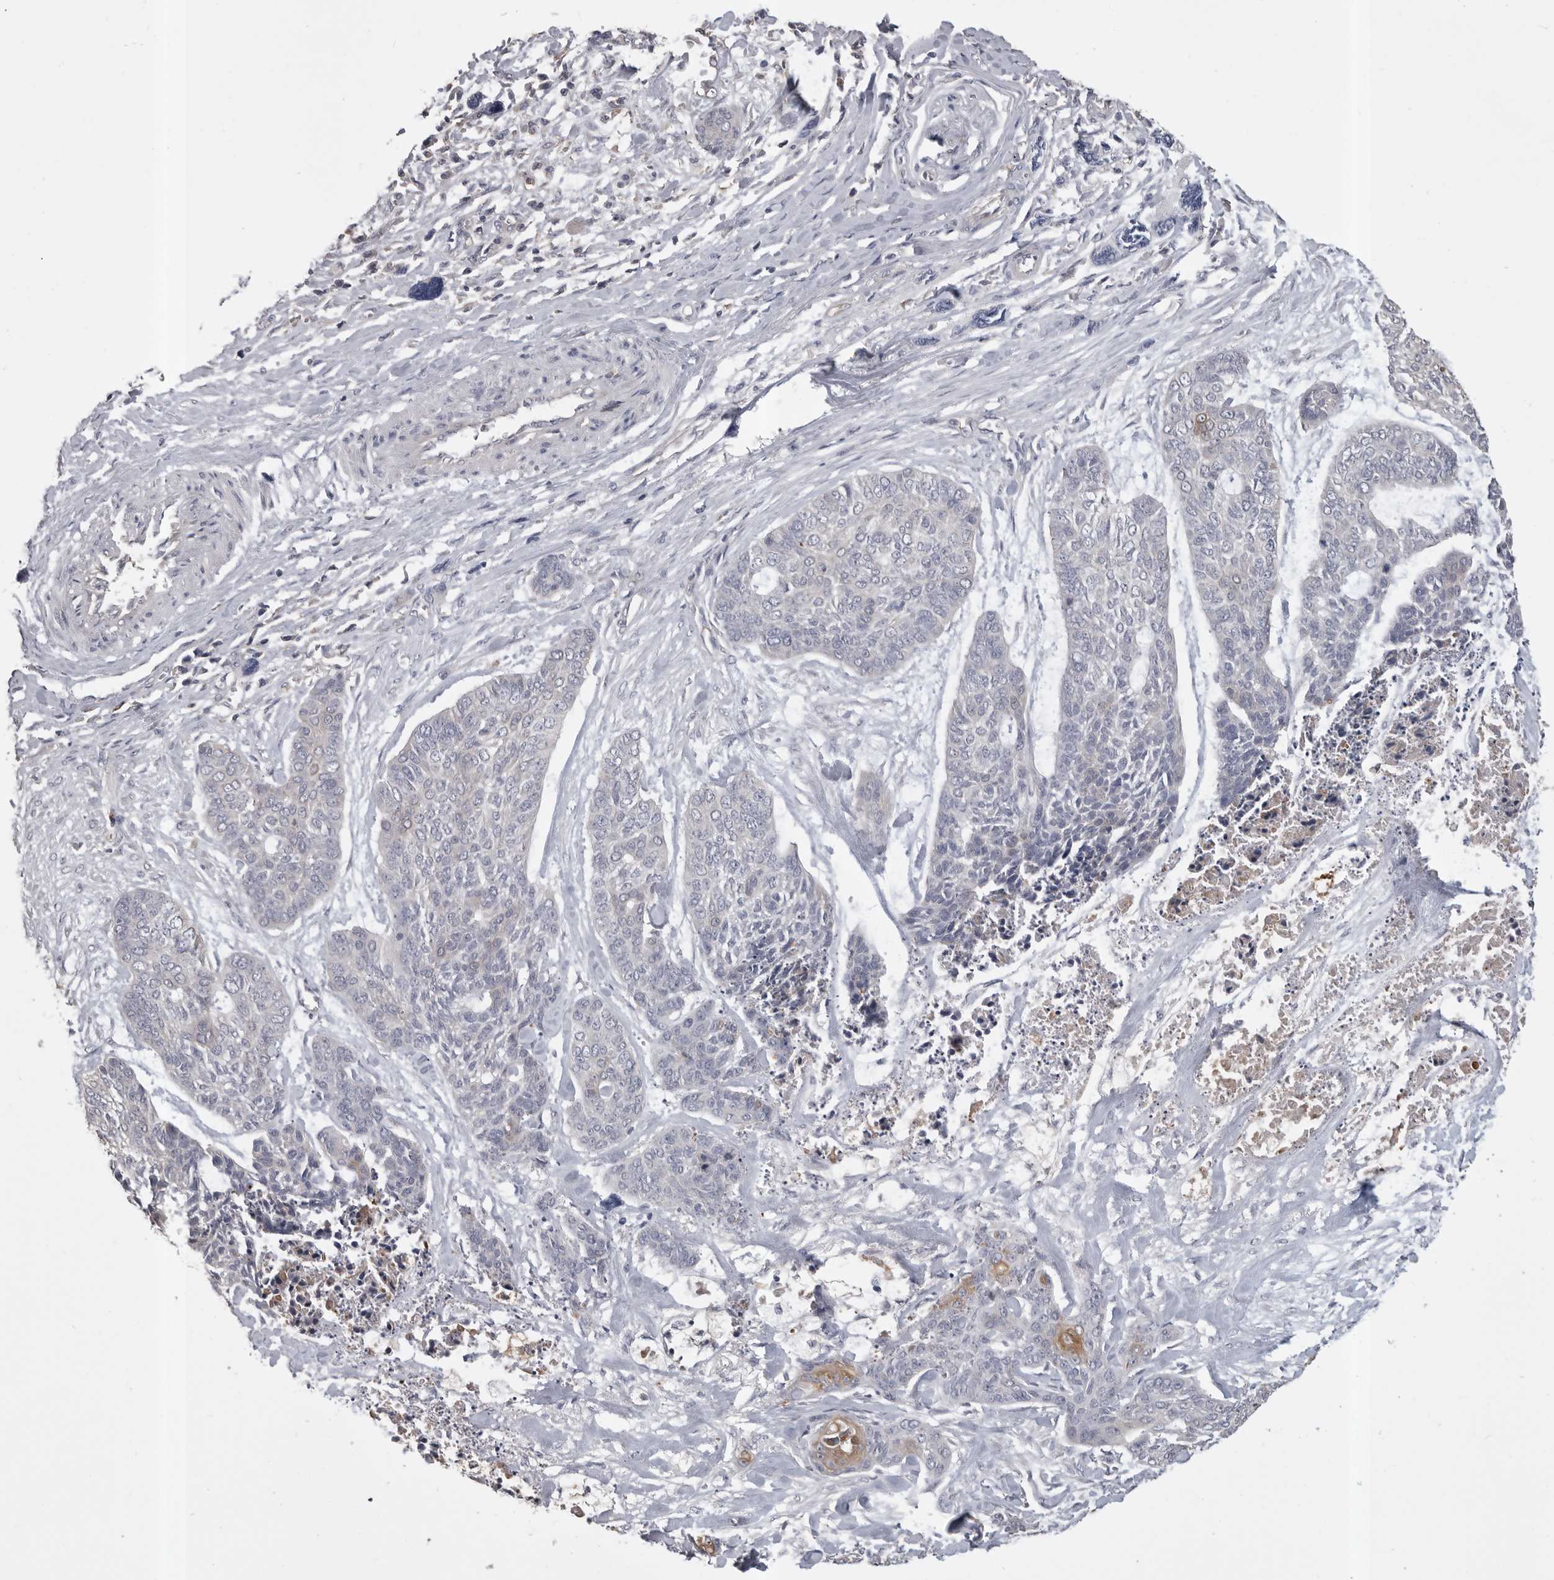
{"staining": {"intensity": "moderate", "quantity": "<25%", "location": "cytoplasmic/membranous"}, "tissue": "skin cancer", "cell_type": "Tumor cells", "image_type": "cancer", "snomed": [{"axis": "morphology", "description": "Basal cell carcinoma"}, {"axis": "topography", "description": "Skin"}], "caption": "Skin cancer stained for a protein reveals moderate cytoplasmic/membranous positivity in tumor cells.", "gene": "CMTM6", "patient": {"sex": "female", "age": 64}}